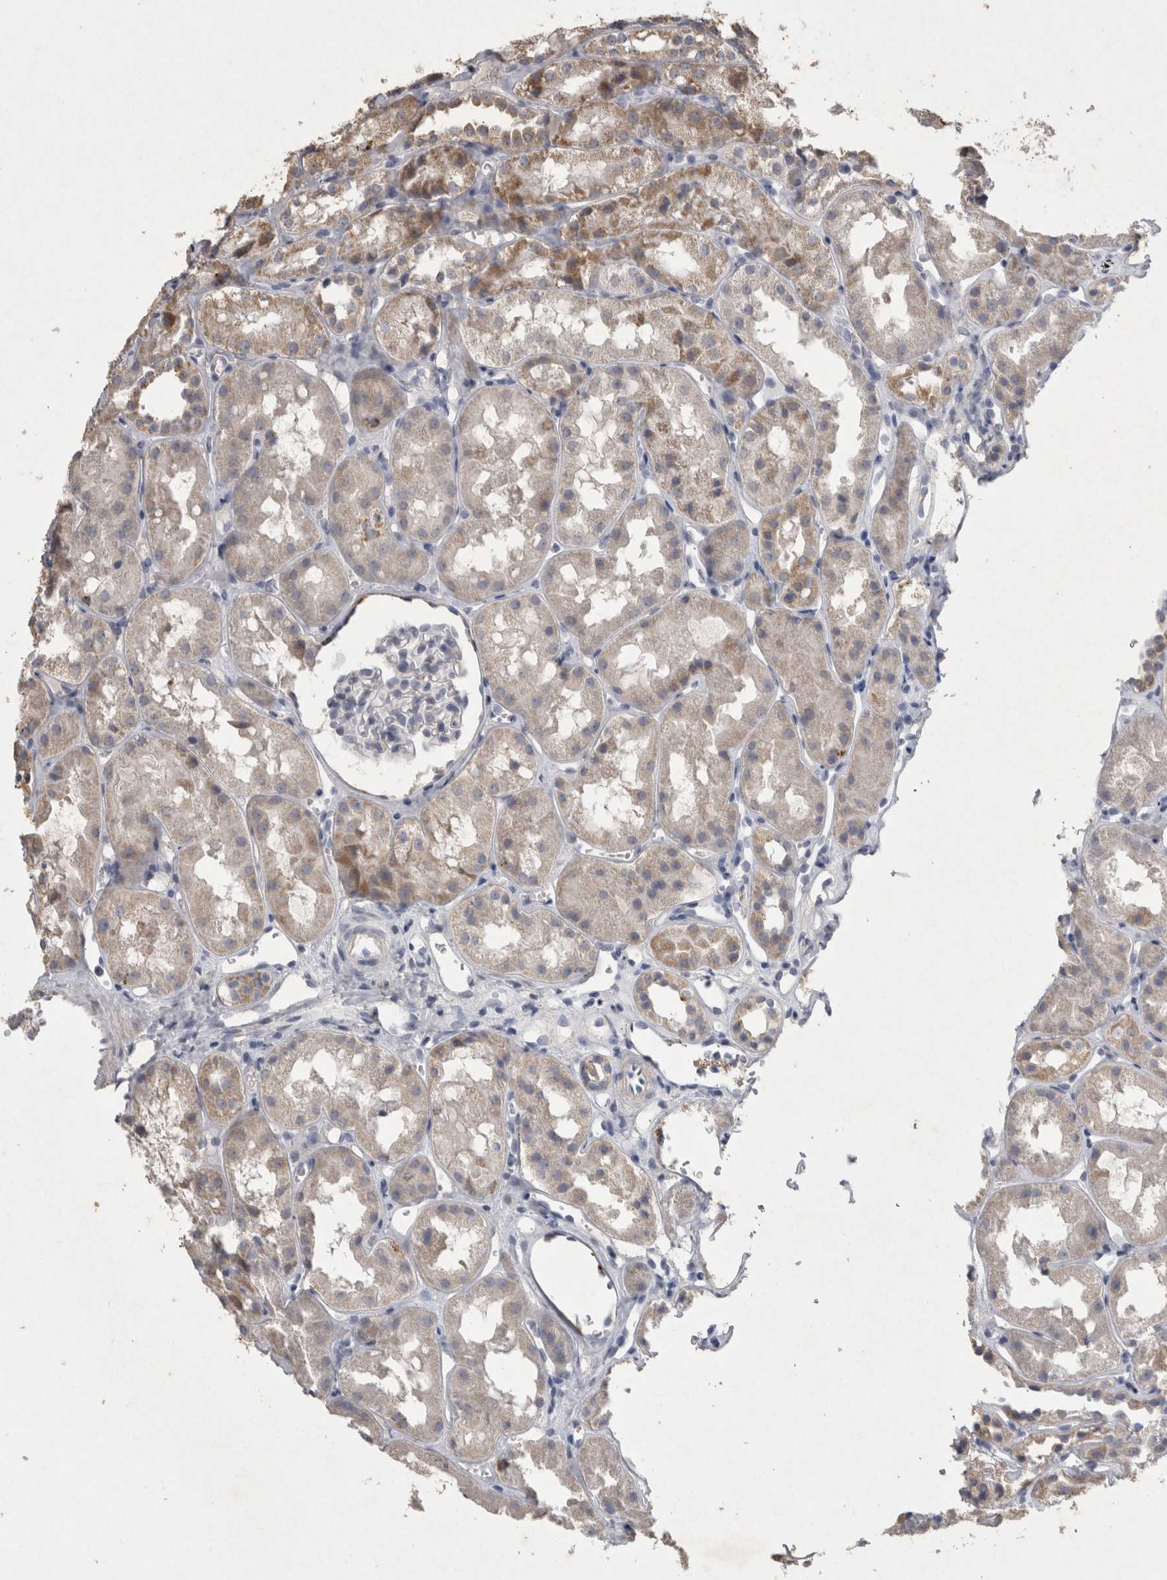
{"staining": {"intensity": "strong", "quantity": "<25%", "location": "cytoplasmic/membranous"}, "tissue": "kidney", "cell_type": "Cells in glomeruli", "image_type": "normal", "snomed": [{"axis": "morphology", "description": "Normal tissue, NOS"}, {"axis": "topography", "description": "Kidney"}], "caption": "DAB (3,3'-diaminobenzidine) immunohistochemical staining of unremarkable human kidney shows strong cytoplasmic/membranous protein positivity in about <25% of cells in glomeruli.", "gene": "DKK3", "patient": {"sex": "male", "age": 16}}